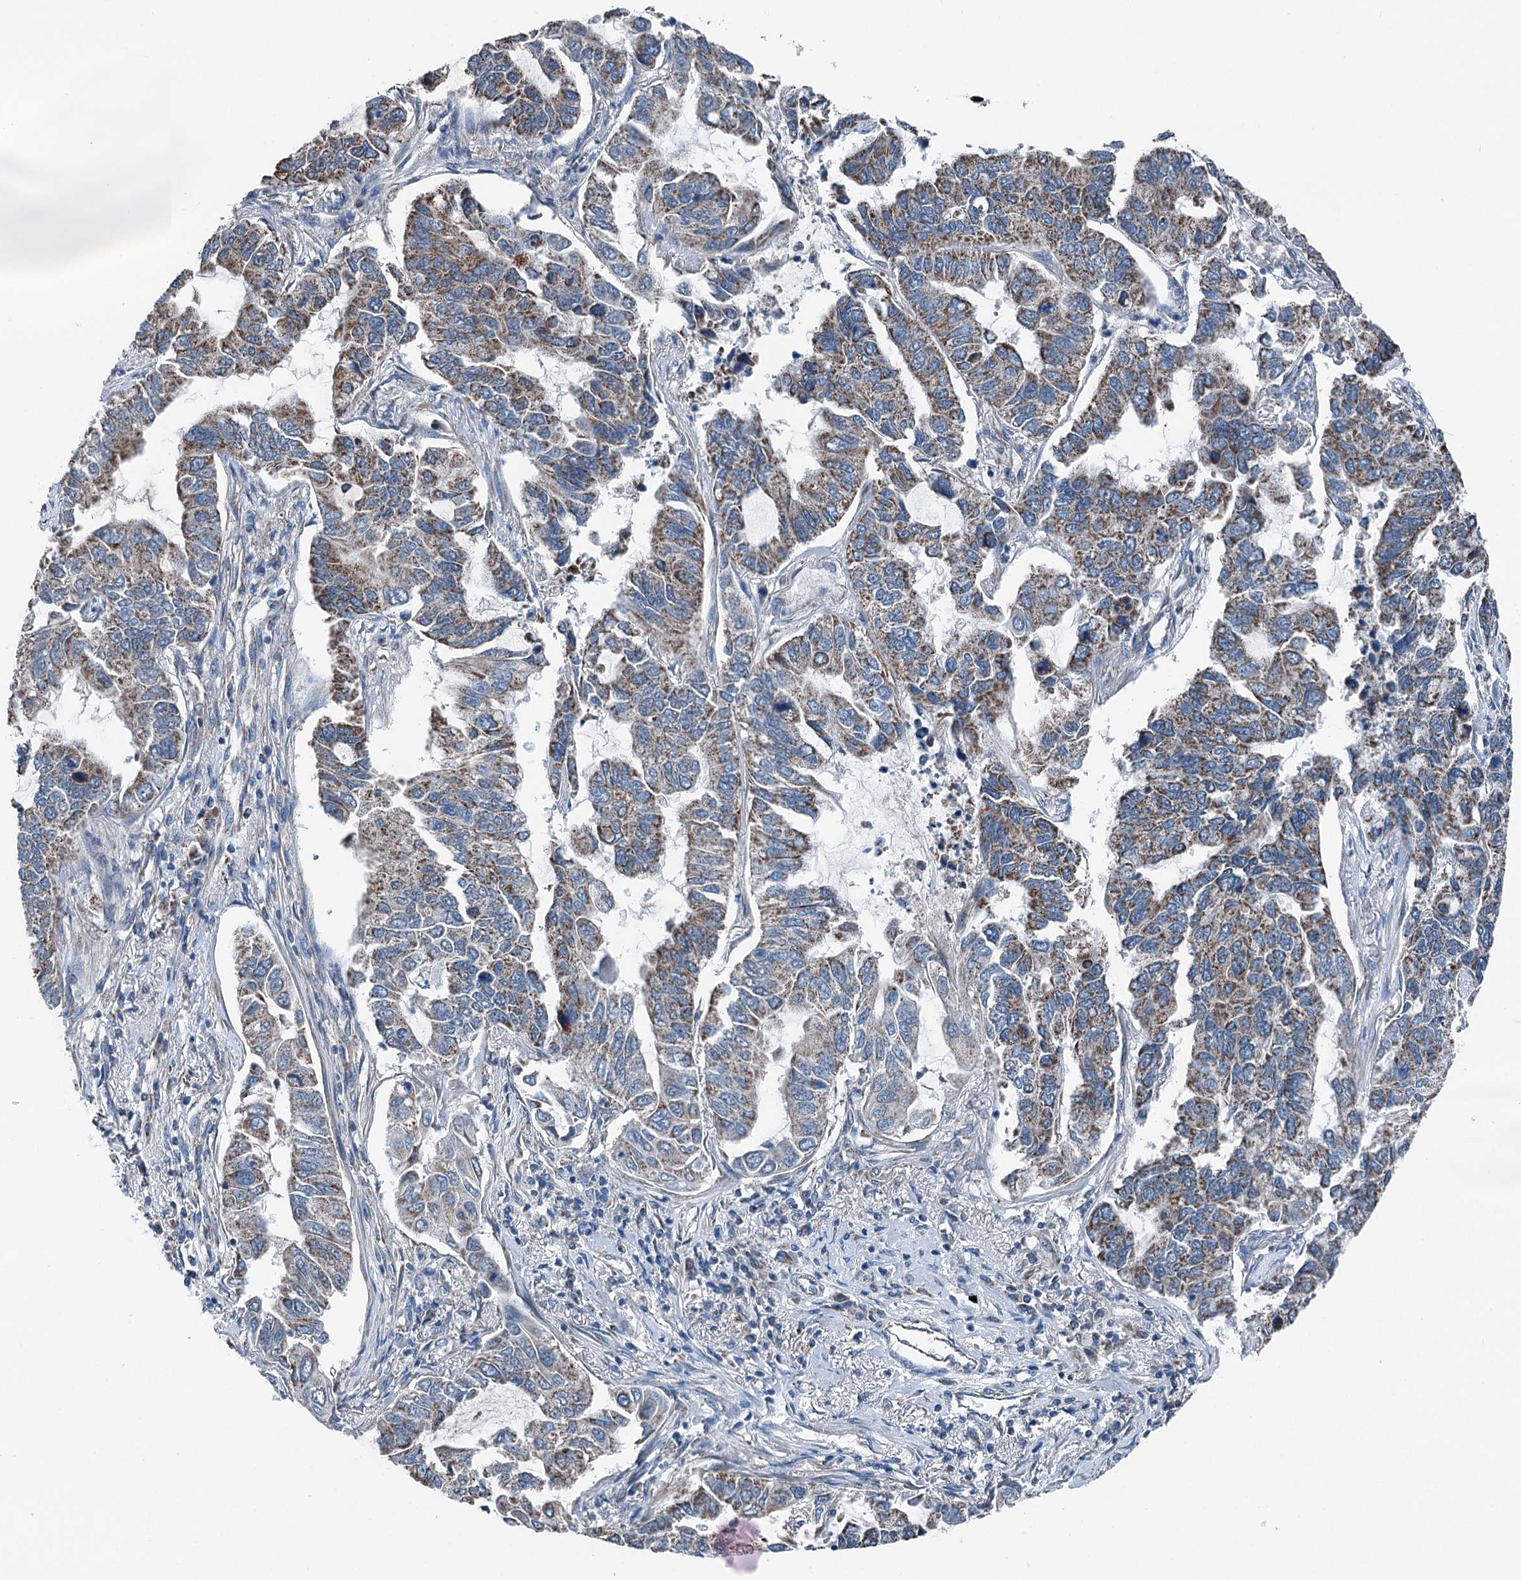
{"staining": {"intensity": "moderate", "quantity": ">75%", "location": "cytoplasmic/membranous"}, "tissue": "lung cancer", "cell_type": "Tumor cells", "image_type": "cancer", "snomed": [{"axis": "morphology", "description": "Adenocarcinoma, NOS"}, {"axis": "topography", "description": "Lung"}], "caption": "Adenocarcinoma (lung) stained with a protein marker shows moderate staining in tumor cells.", "gene": "TRPT1", "patient": {"sex": "male", "age": 64}}